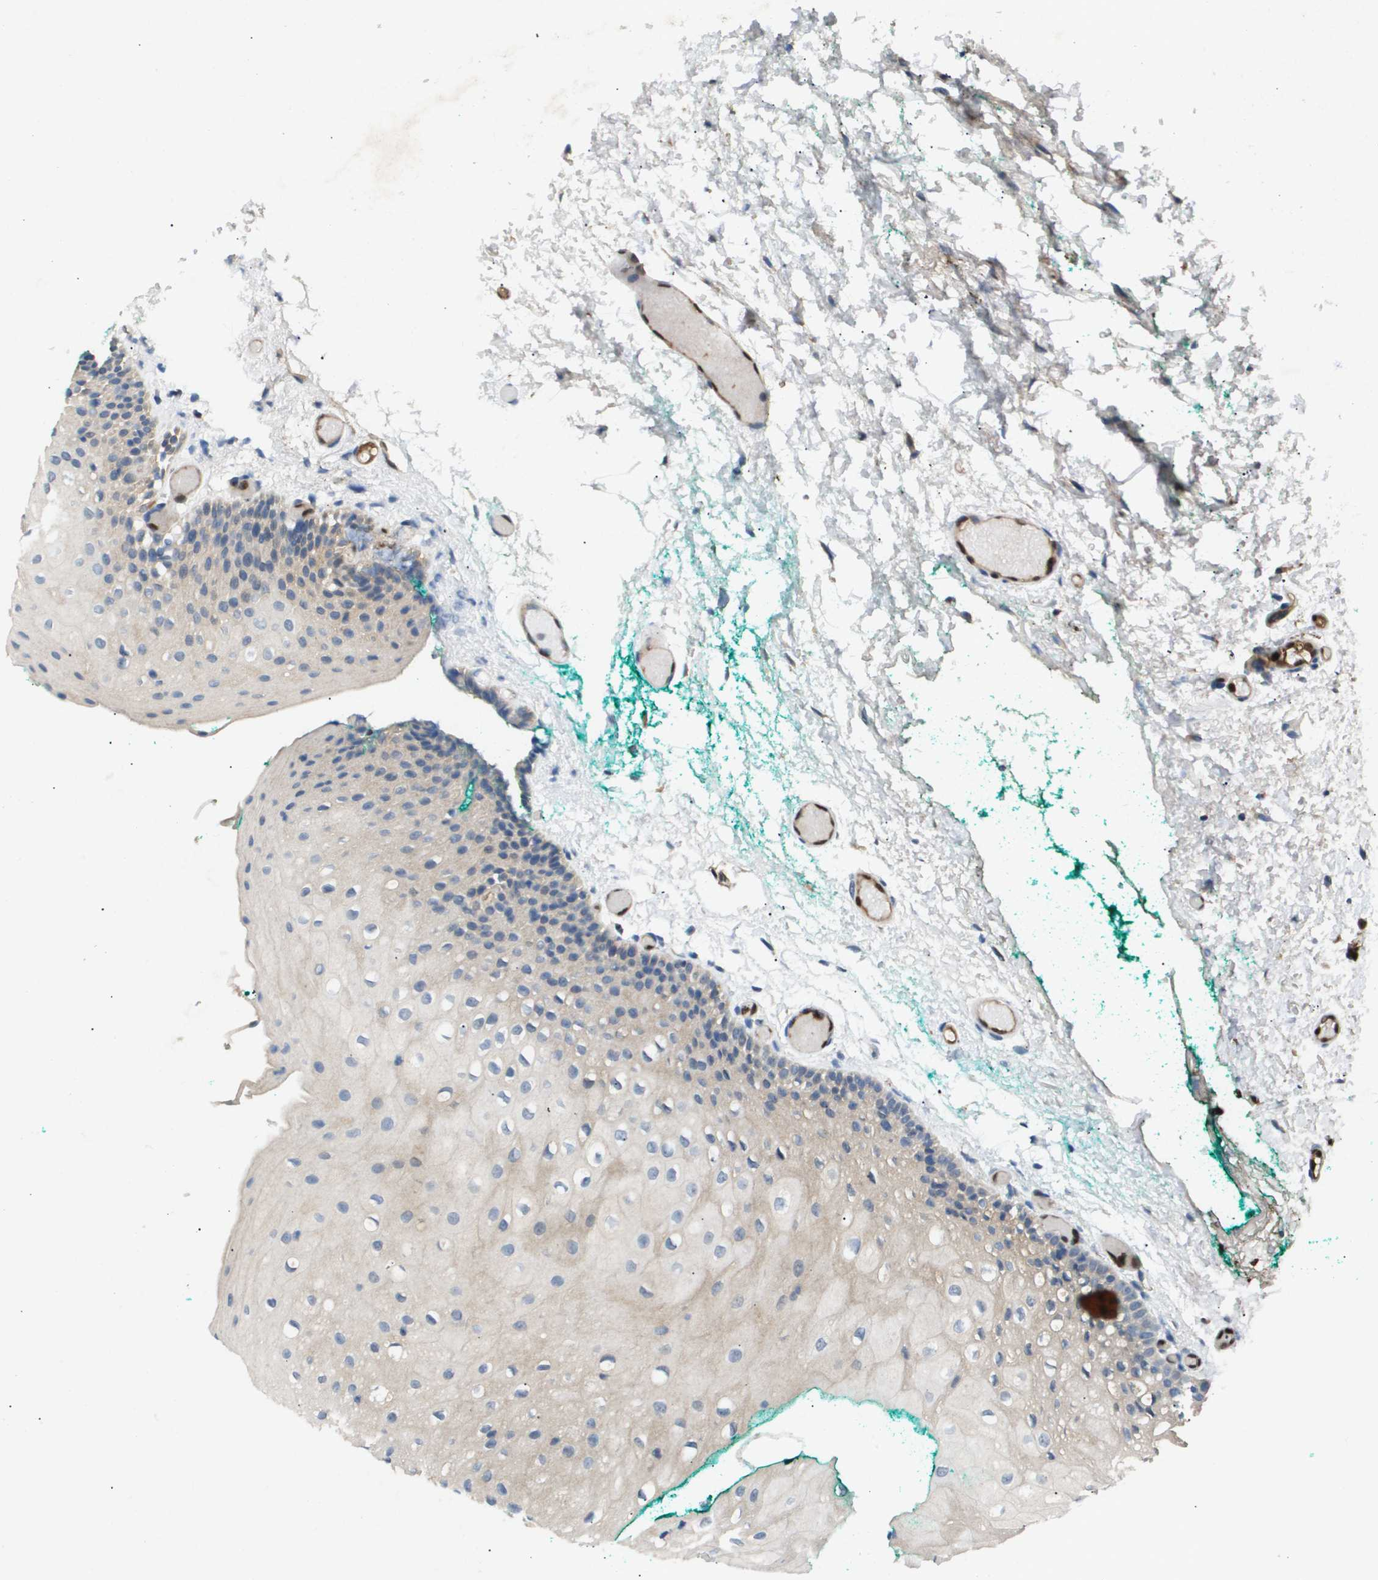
{"staining": {"intensity": "weak", "quantity": "<25%", "location": "cytoplasmic/membranous"}, "tissue": "oral mucosa", "cell_type": "Squamous epithelial cells", "image_type": "normal", "snomed": [{"axis": "morphology", "description": "Normal tissue, NOS"}, {"axis": "morphology", "description": "Squamous cell carcinoma, NOS"}, {"axis": "topography", "description": "Oral tissue"}, {"axis": "topography", "description": "Salivary gland"}, {"axis": "topography", "description": "Head-Neck"}], "caption": "Human oral mucosa stained for a protein using IHC exhibits no positivity in squamous epithelial cells.", "gene": "ERG", "patient": {"sex": "female", "age": 62}}